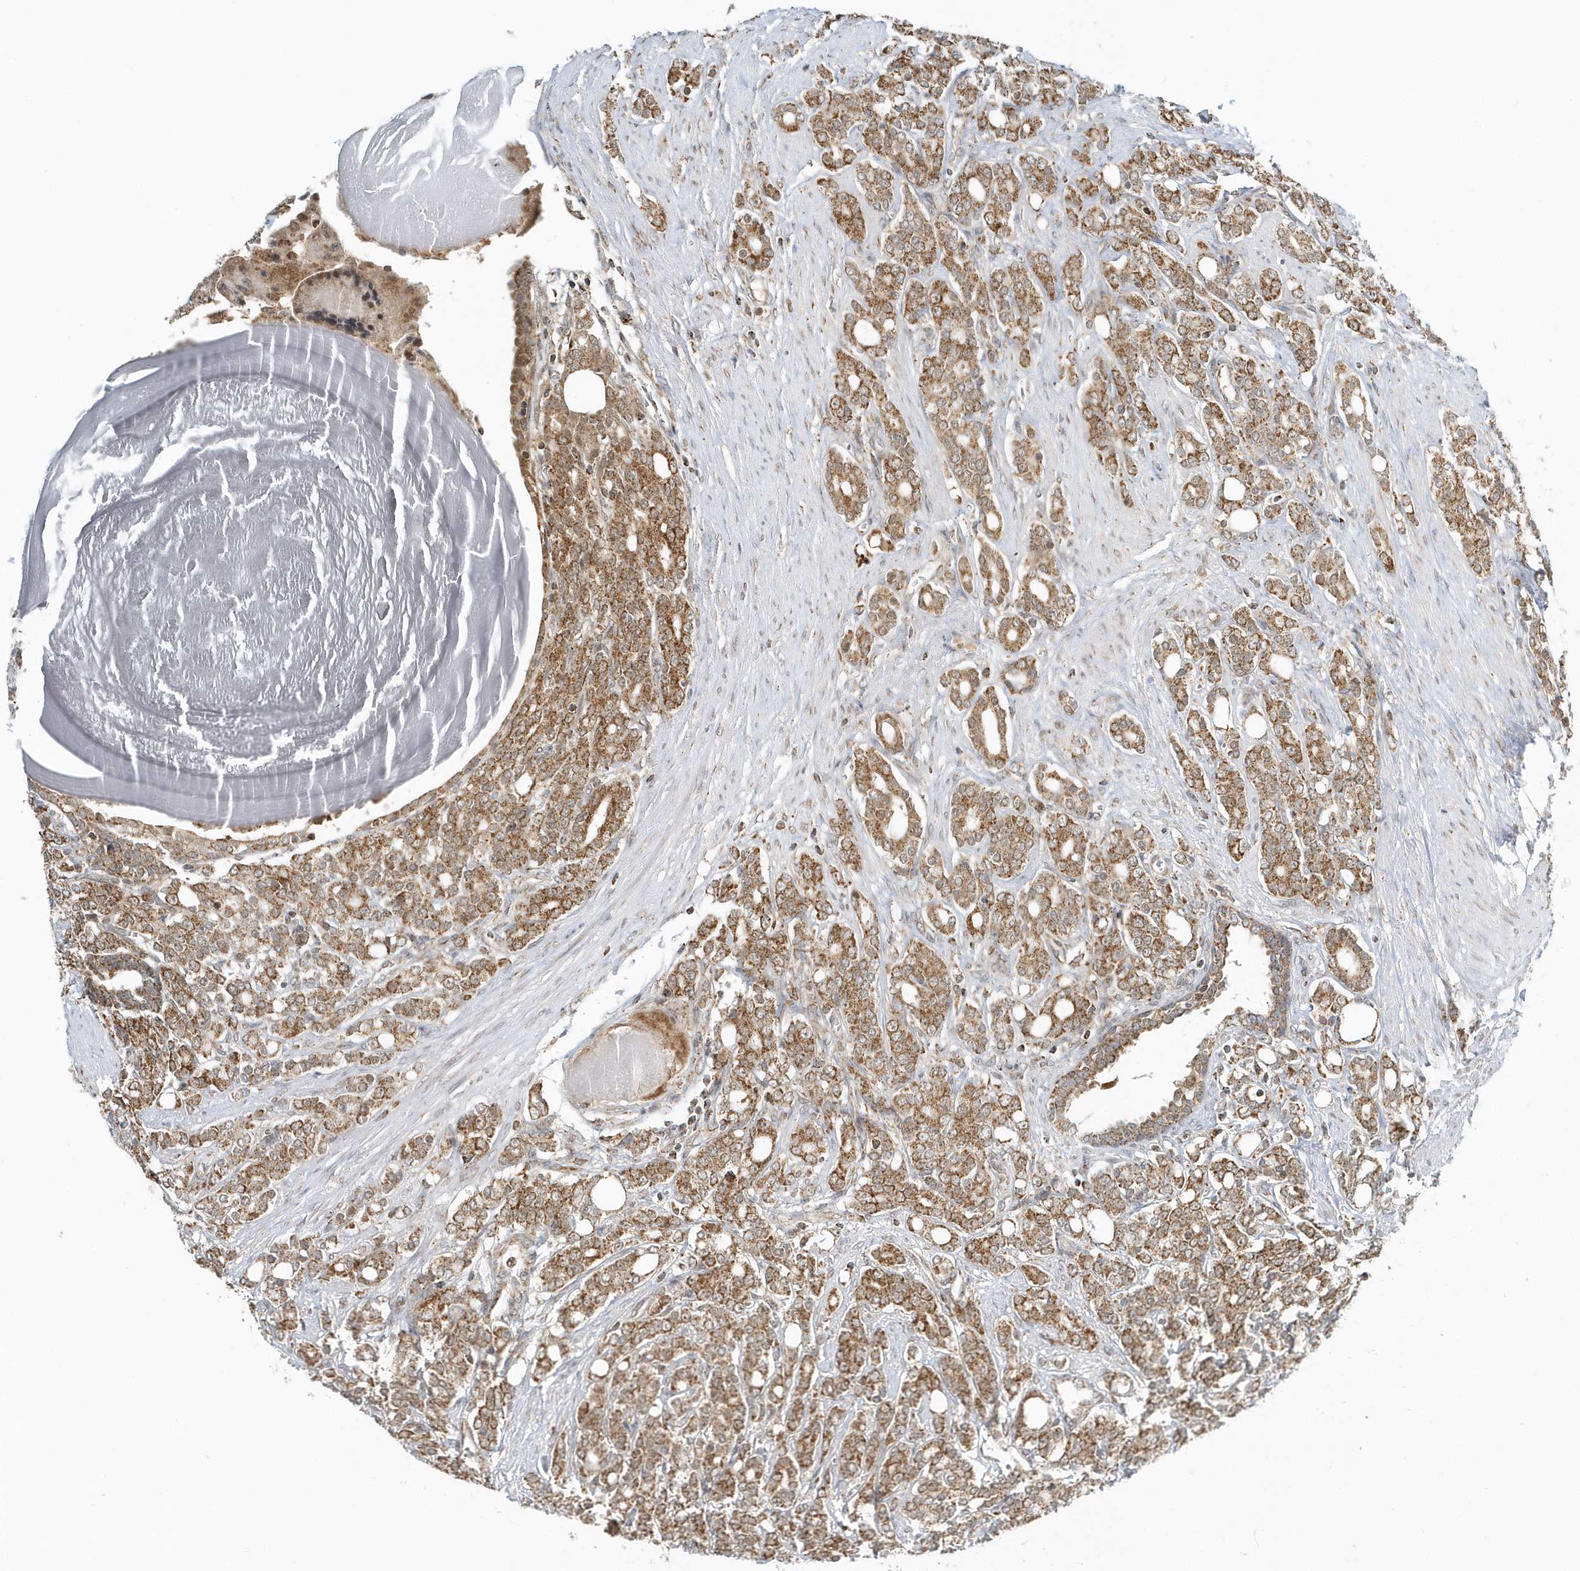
{"staining": {"intensity": "strong", "quantity": ">75%", "location": "cytoplasmic/membranous"}, "tissue": "prostate cancer", "cell_type": "Tumor cells", "image_type": "cancer", "snomed": [{"axis": "morphology", "description": "Adenocarcinoma, High grade"}, {"axis": "topography", "description": "Prostate"}], "caption": "Immunohistochemical staining of prostate cancer (adenocarcinoma (high-grade)) shows strong cytoplasmic/membranous protein expression in approximately >75% of tumor cells.", "gene": "PSMD6", "patient": {"sex": "male", "age": 62}}